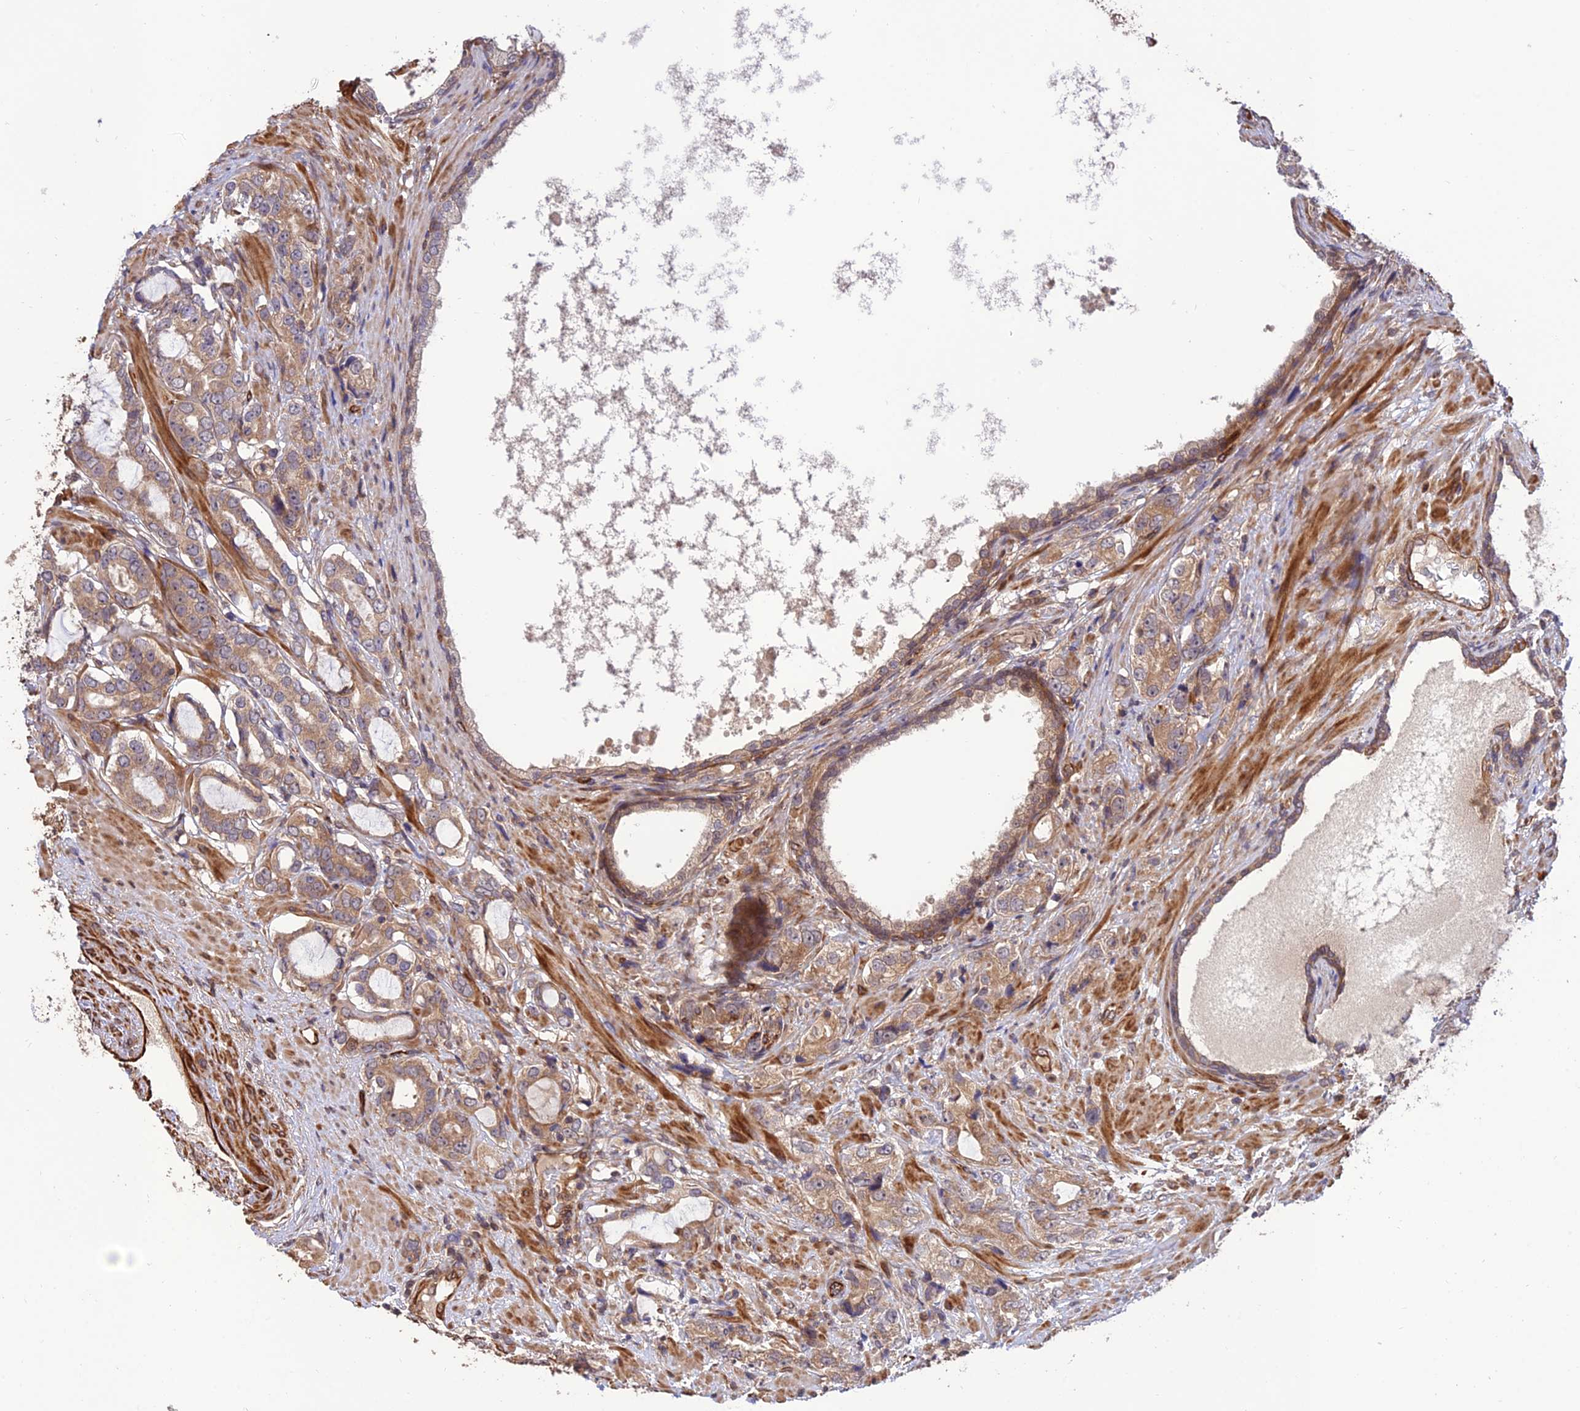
{"staining": {"intensity": "moderate", "quantity": "25%-75%", "location": "cytoplasmic/membranous"}, "tissue": "prostate cancer", "cell_type": "Tumor cells", "image_type": "cancer", "snomed": [{"axis": "morphology", "description": "Adenocarcinoma, High grade"}, {"axis": "topography", "description": "Prostate"}], "caption": "Prostate high-grade adenocarcinoma tissue demonstrates moderate cytoplasmic/membranous expression in about 25%-75% of tumor cells, visualized by immunohistochemistry.", "gene": "CREBL2", "patient": {"sex": "male", "age": 75}}